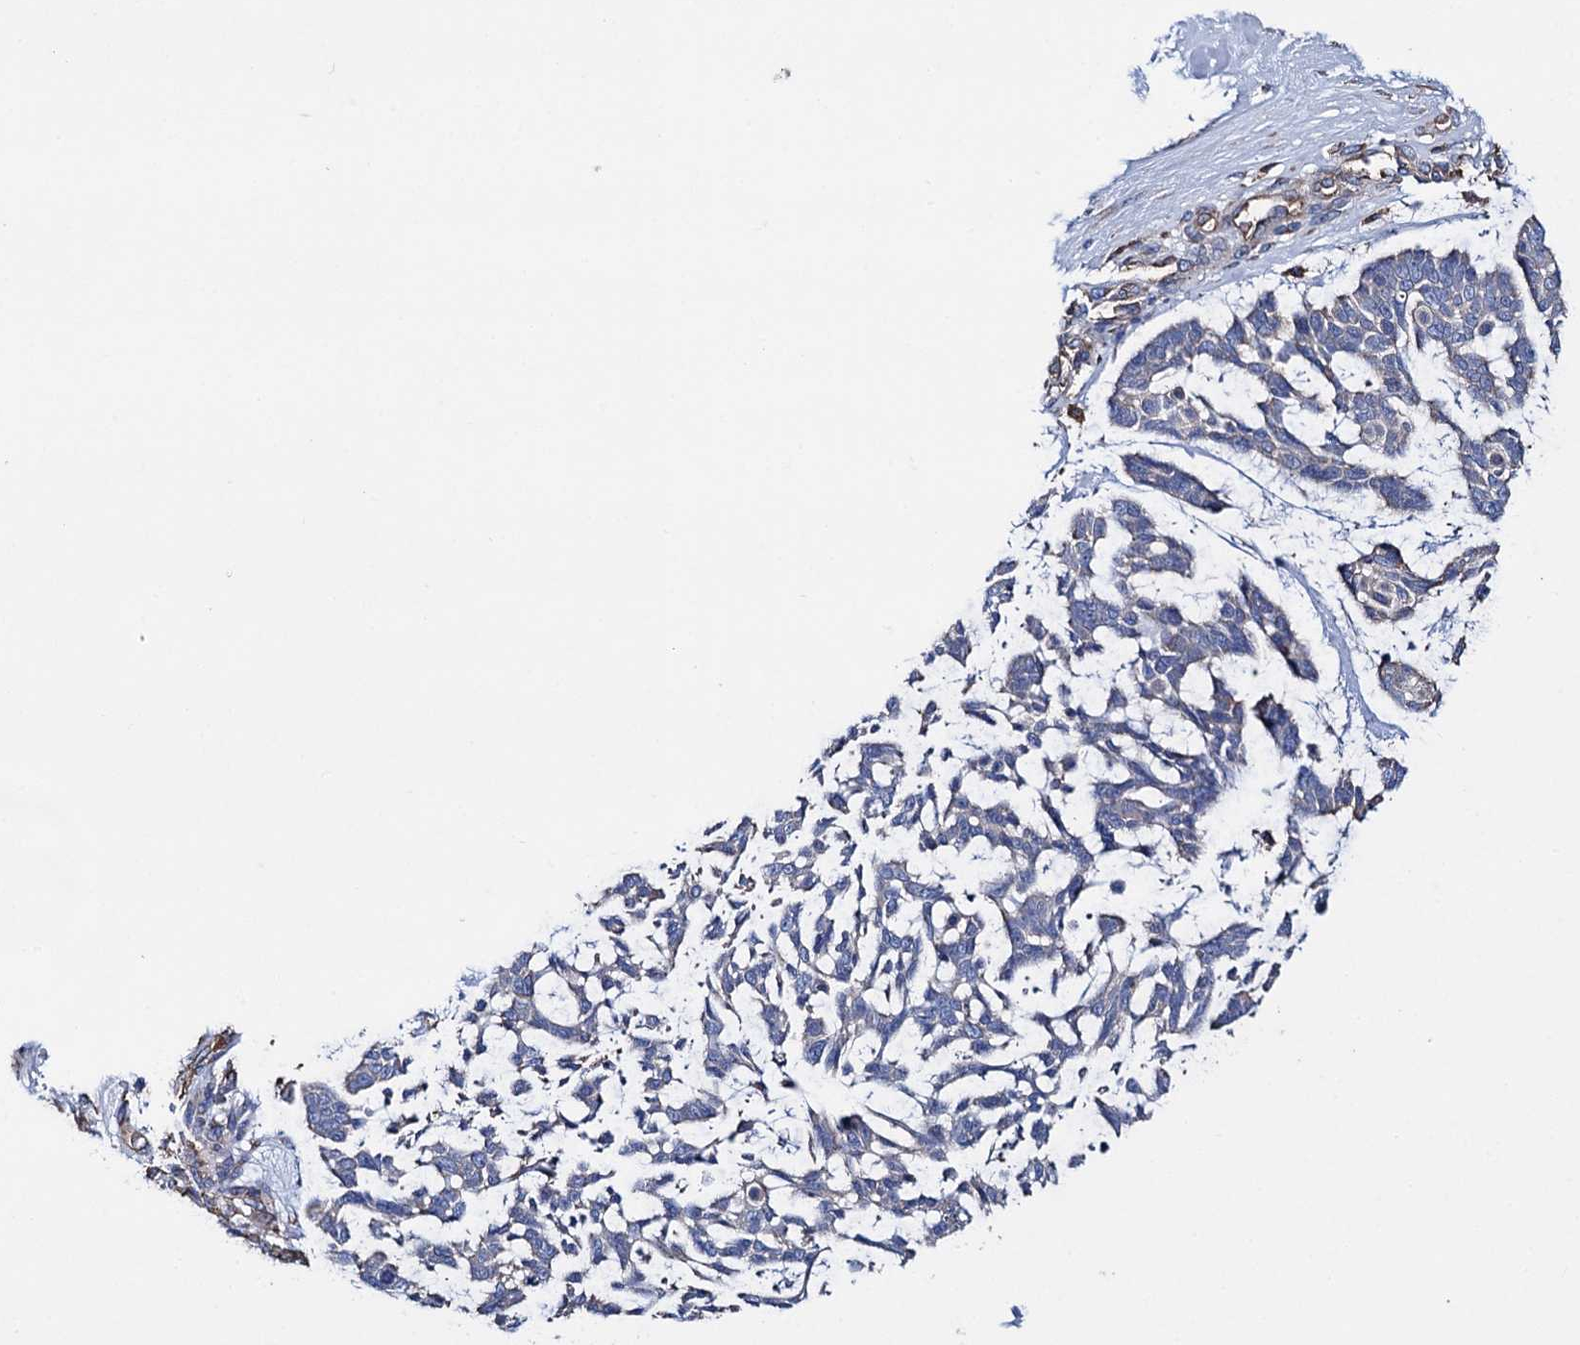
{"staining": {"intensity": "negative", "quantity": "none", "location": "none"}, "tissue": "skin cancer", "cell_type": "Tumor cells", "image_type": "cancer", "snomed": [{"axis": "morphology", "description": "Basal cell carcinoma"}, {"axis": "topography", "description": "Skin"}], "caption": "This is a micrograph of immunohistochemistry (IHC) staining of skin cancer (basal cell carcinoma), which shows no expression in tumor cells.", "gene": "SCPEP1", "patient": {"sex": "male", "age": 88}}